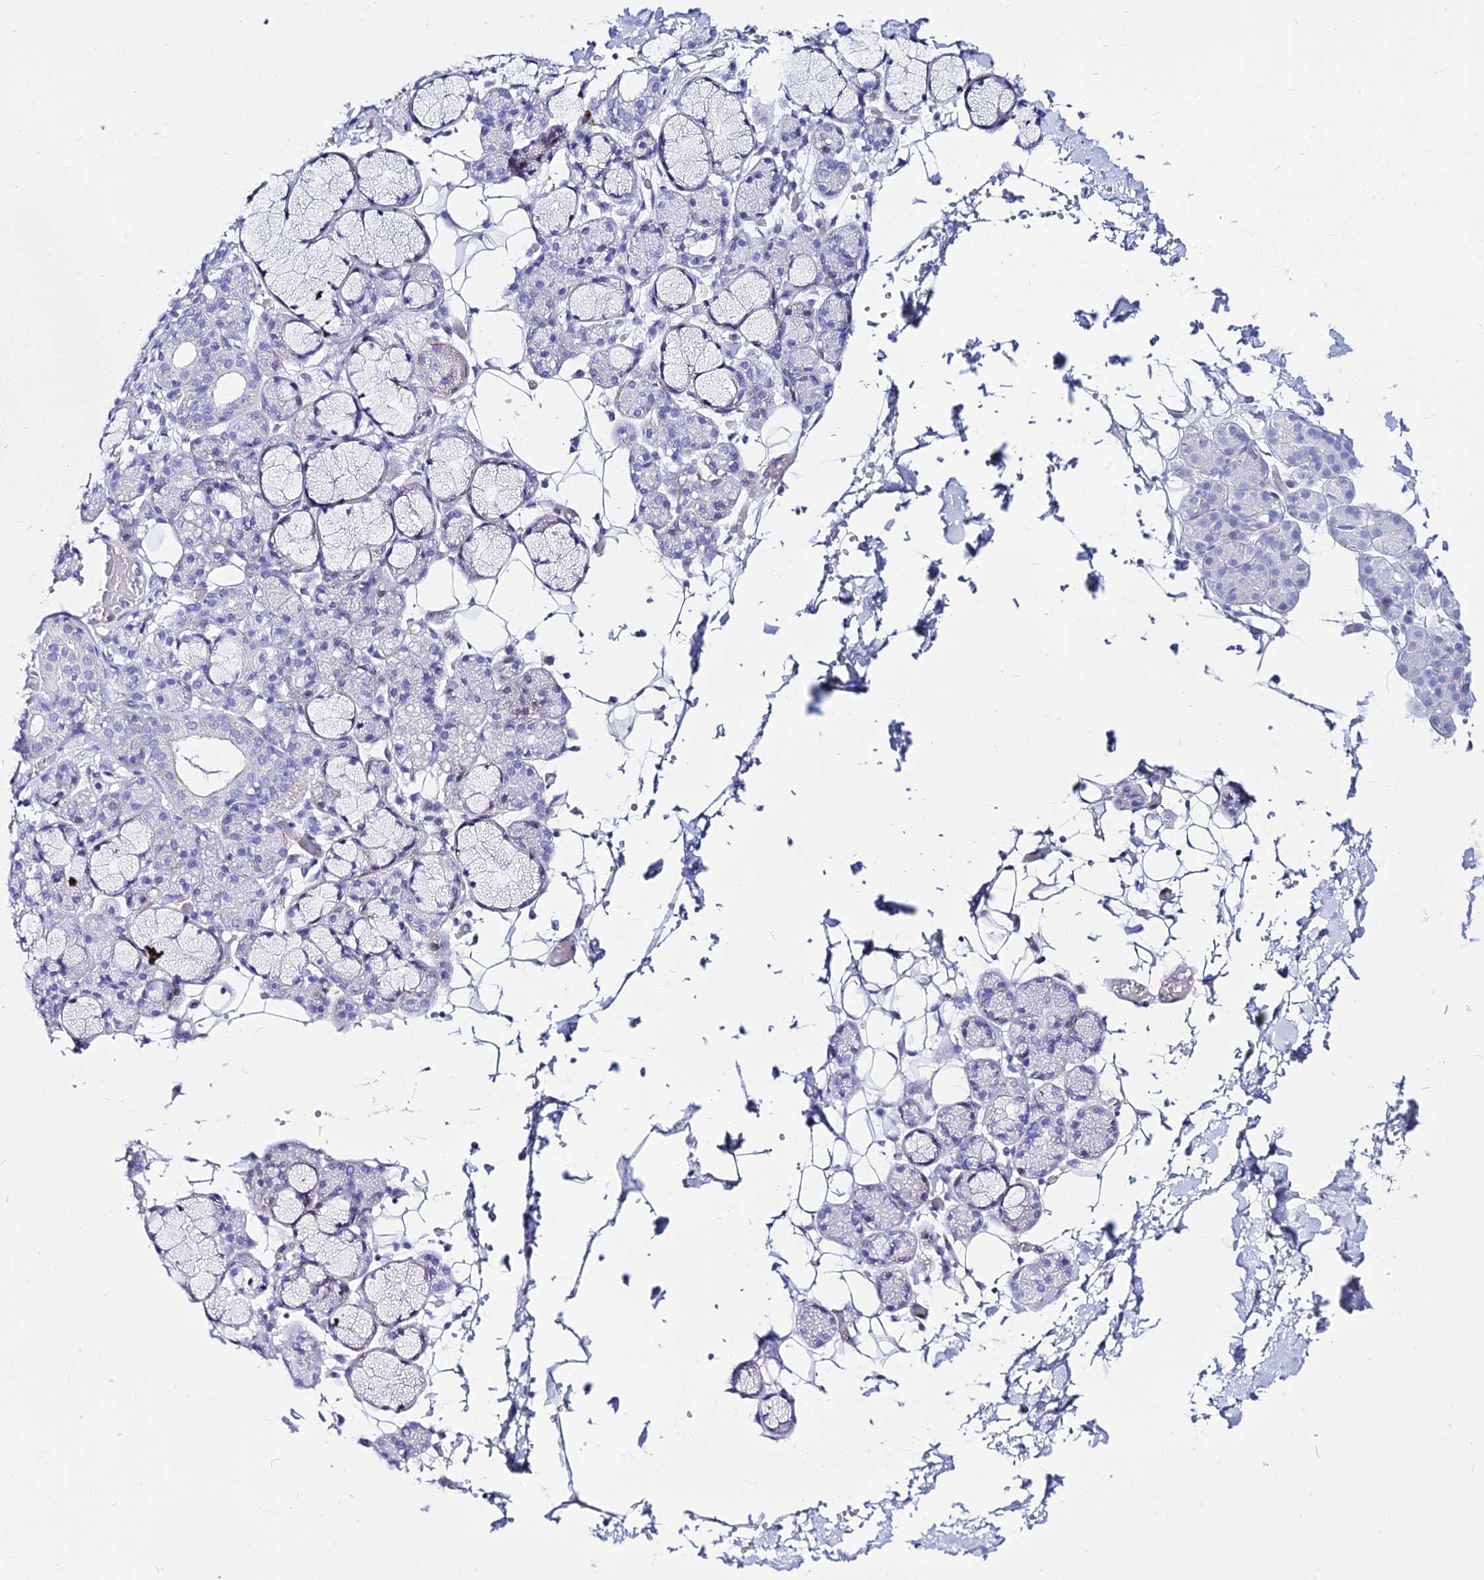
{"staining": {"intensity": "negative", "quantity": "none", "location": "none"}, "tissue": "salivary gland", "cell_type": "Glandular cells", "image_type": "normal", "snomed": [{"axis": "morphology", "description": "Normal tissue, NOS"}, {"axis": "topography", "description": "Salivary gland"}], "caption": "A histopathology image of salivary gland stained for a protein exhibits no brown staining in glandular cells.", "gene": "DLX1", "patient": {"sex": "male", "age": 63}}